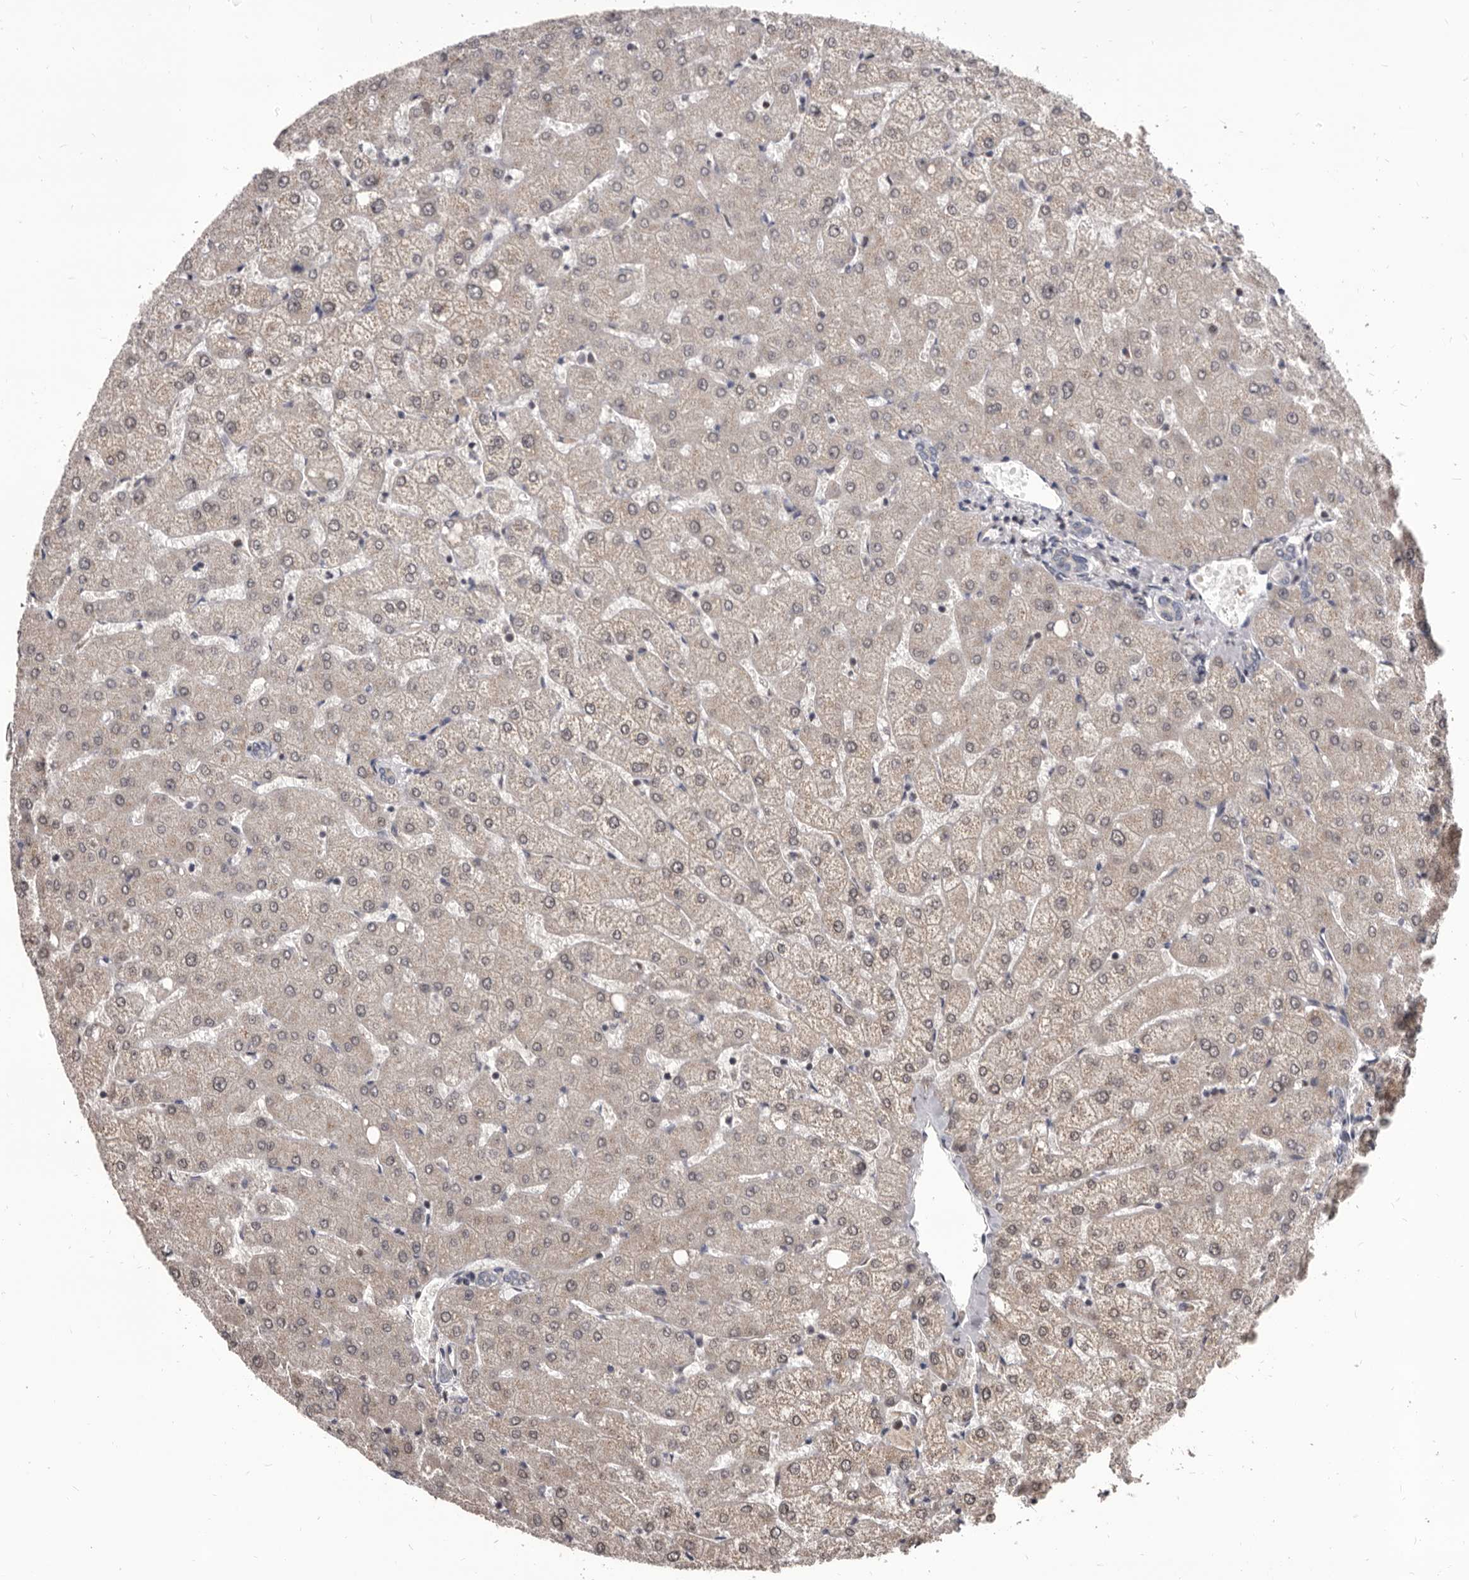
{"staining": {"intensity": "negative", "quantity": "none", "location": "none"}, "tissue": "liver", "cell_type": "Cholangiocytes", "image_type": "normal", "snomed": [{"axis": "morphology", "description": "Normal tissue, NOS"}, {"axis": "topography", "description": "Liver"}], "caption": "Immunohistochemical staining of normal human liver shows no significant positivity in cholangiocytes. (Stains: DAB (3,3'-diaminobenzidine) immunohistochemistry with hematoxylin counter stain, Microscopy: brightfield microscopy at high magnification).", "gene": "MAP3K14", "patient": {"sex": "female", "age": 54}}